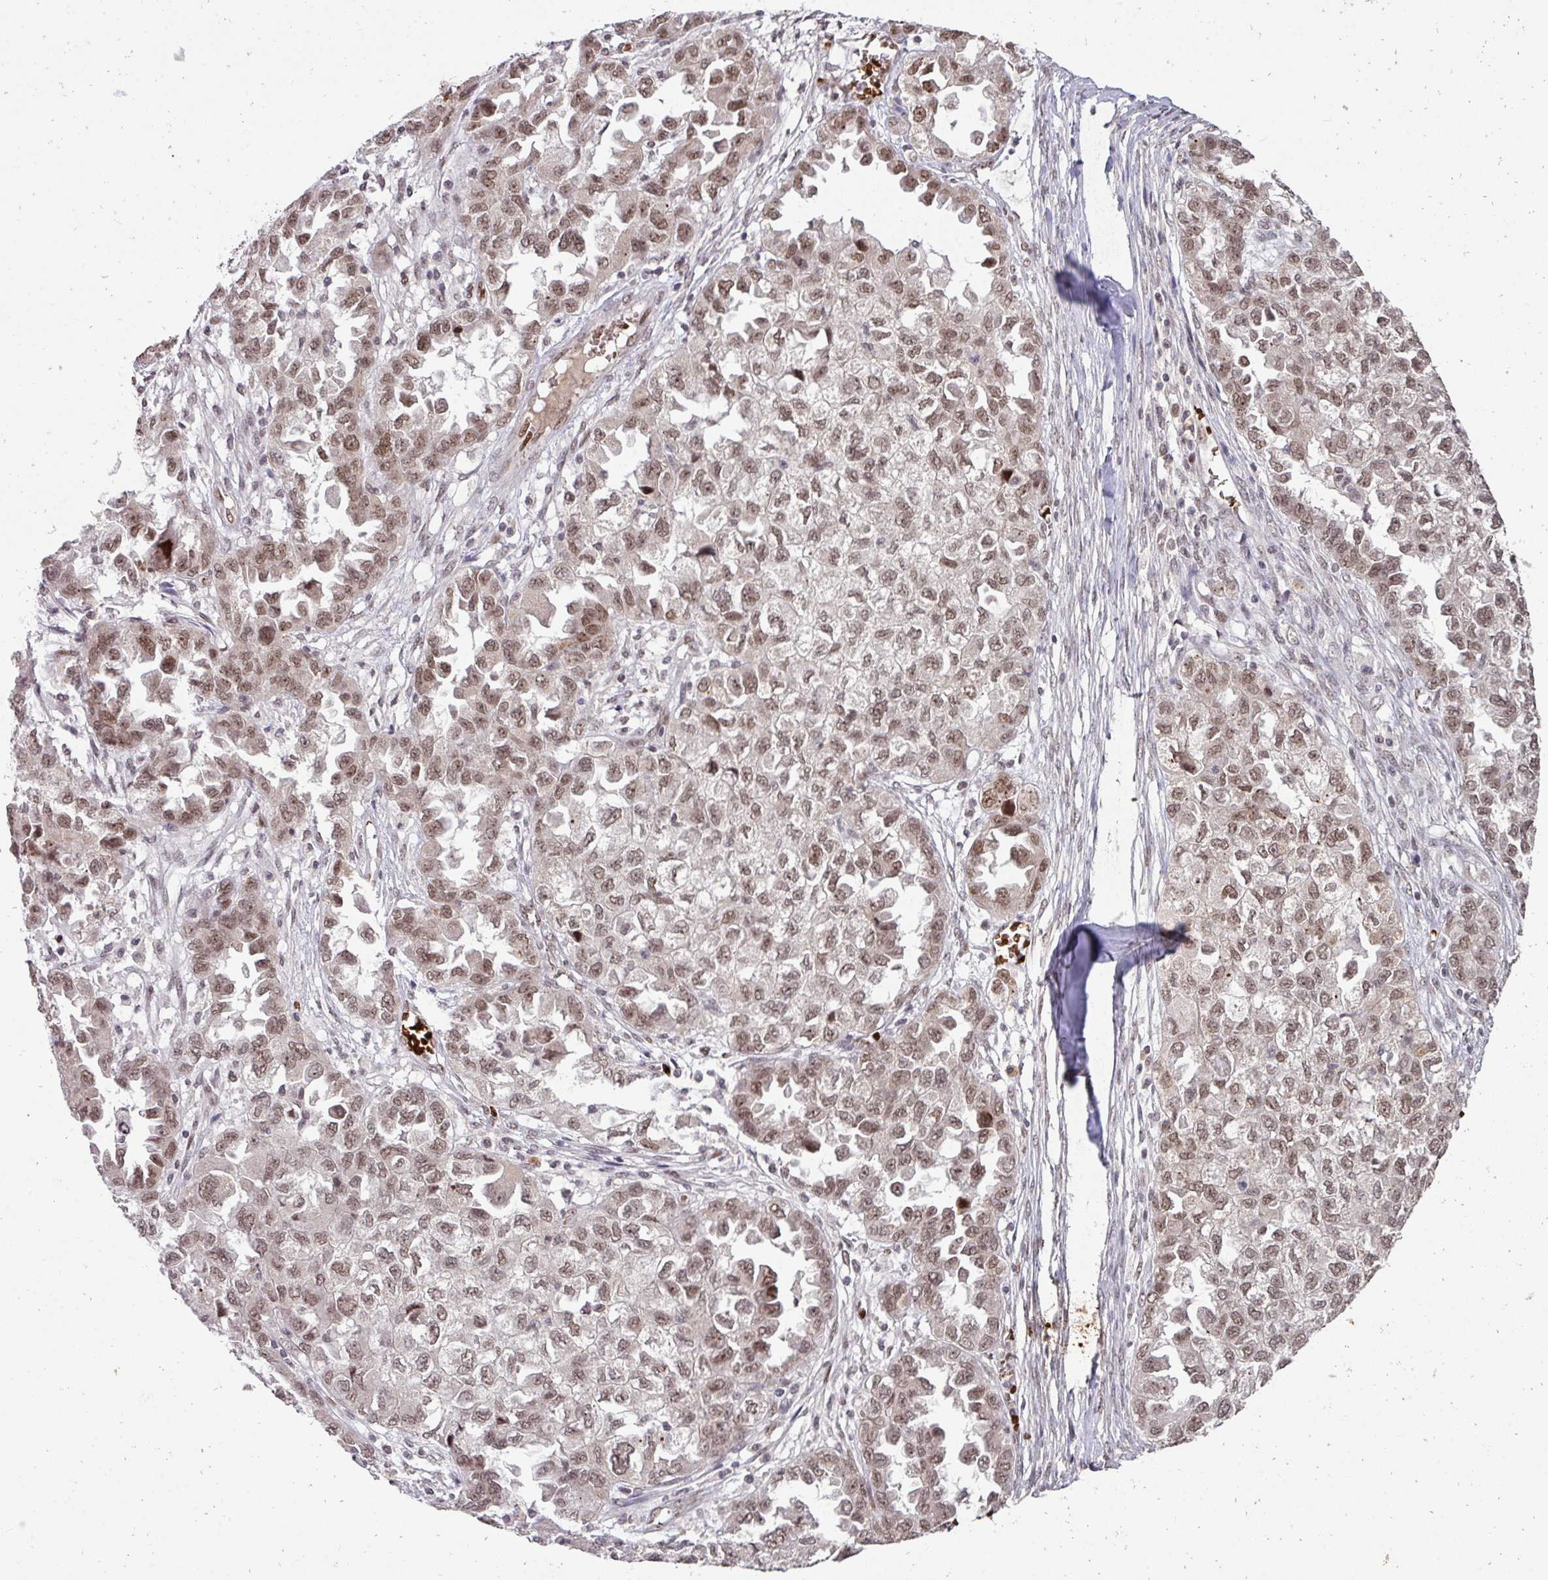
{"staining": {"intensity": "moderate", "quantity": ">75%", "location": "nuclear"}, "tissue": "ovarian cancer", "cell_type": "Tumor cells", "image_type": "cancer", "snomed": [{"axis": "morphology", "description": "Cystadenocarcinoma, serous, NOS"}, {"axis": "topography", "description": "Ovary"}], "caption": "Moderate nuclear positivity is seen in about >75% of tumor cells in ovarian cancer (serous cystadenocarcinoma).", "gene": "NEIL1", "patient": {"sex": "female", "age": 84}}